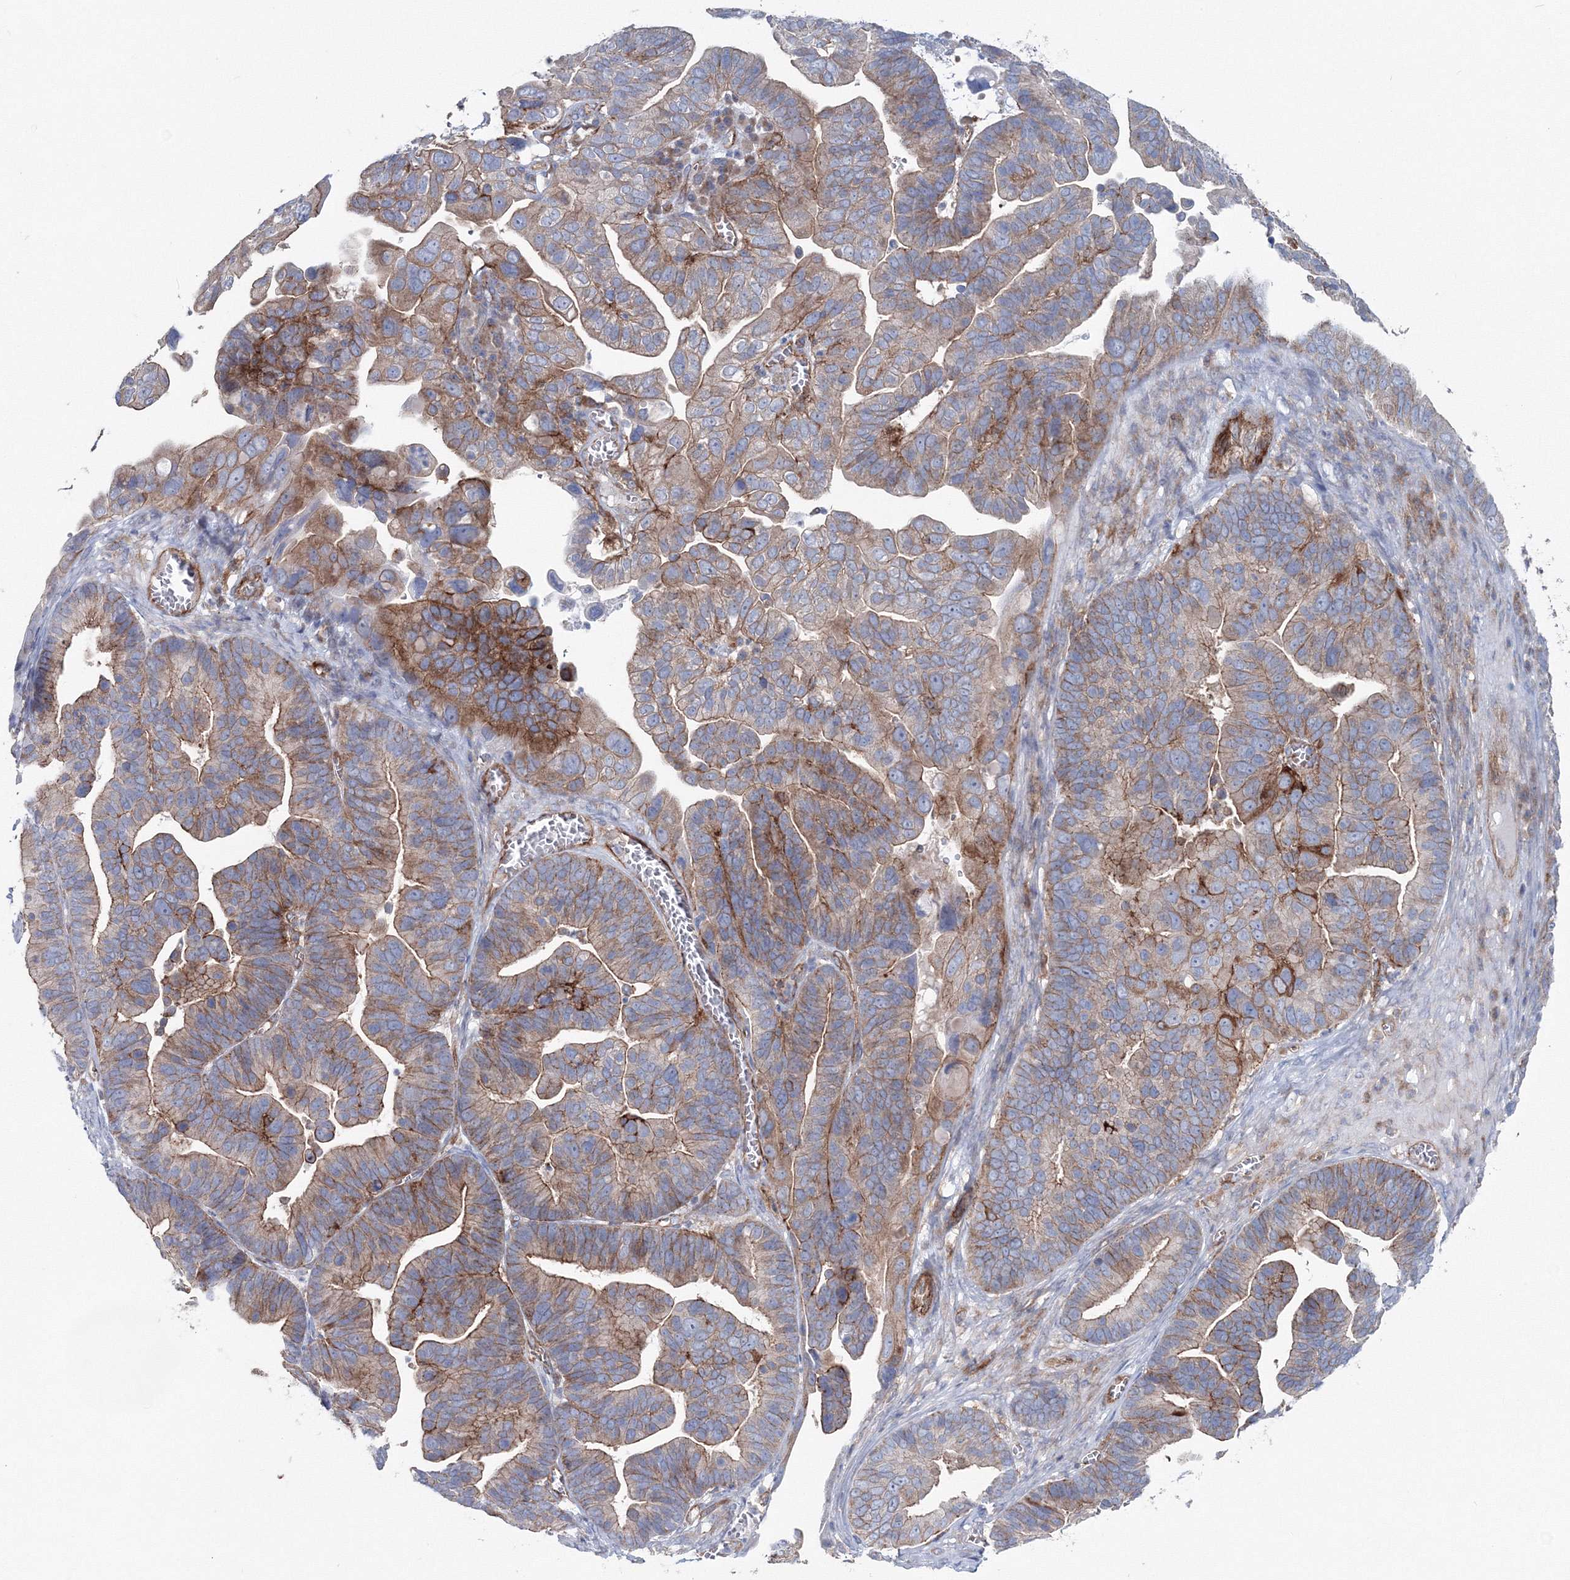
{"staining": {"intensity": "moderate", "quantity": ">75%", "location": "cytoplasmic/membranous"}, "tissue": "ovarian cancer", "cell_type": "Tumor cells", "image_type": "cancer", "snomed": [{"axis": "morphology", "description": "Cystadenocarcinoma, serous, NOS"}, {"axis": "topography", "description": "Ovary"}], "caption": "High-power microscopy captured an IHC photomicrograph of ovarian cancer (serous cystadenocarcinoma), revealing moderate cytoplasmic/membranous staining in about >75% of tumor cells.", "gene": "GGA2", "patient": {"sex": "female", "age": 56}}